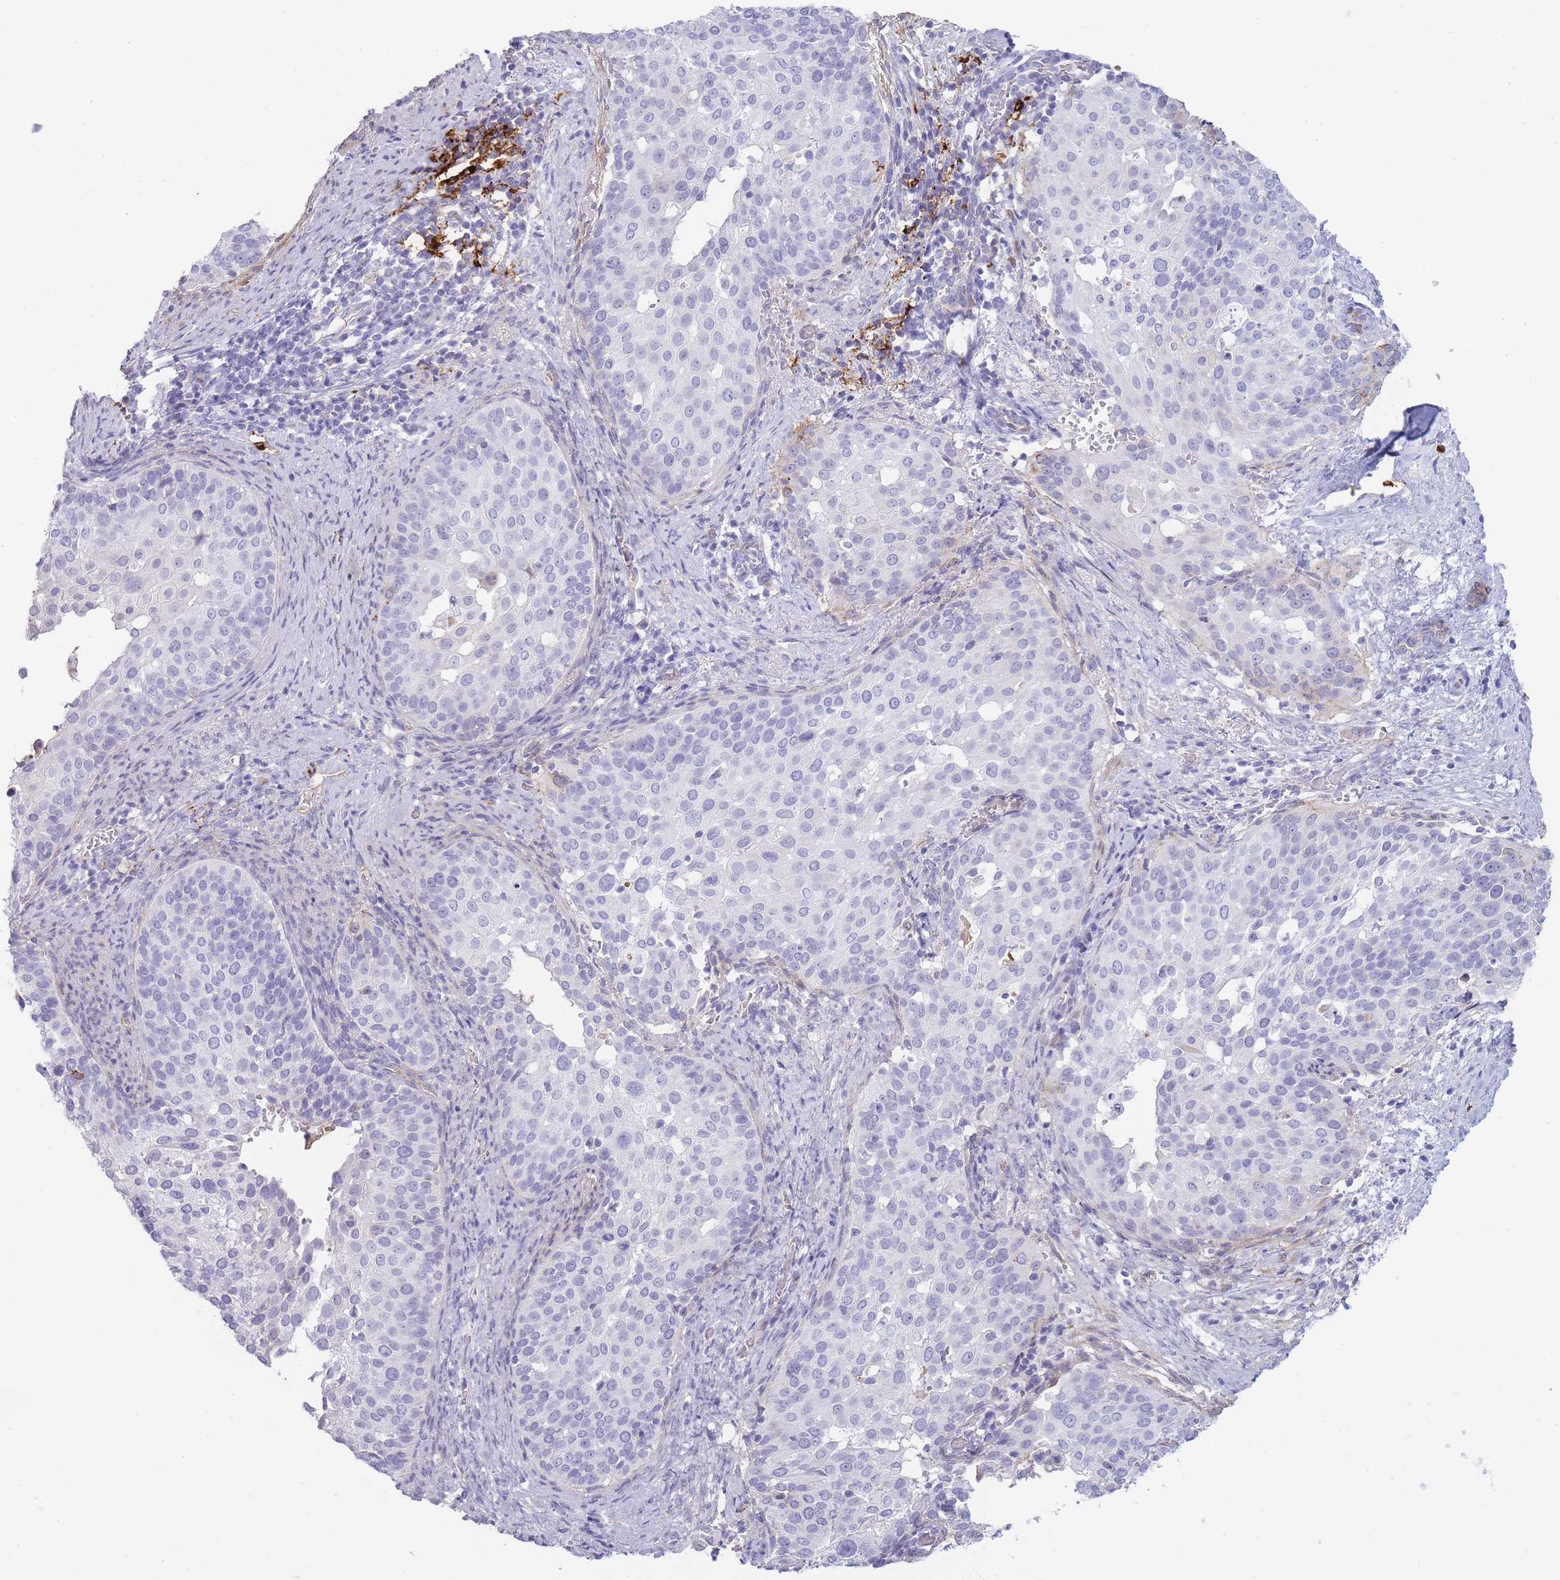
{"staining": {"intensity": "negative", "quantity": "none", "location": "none"}, "tissue": "cervical cancer", "cell_type": "Tumor cells", "image_type": "cancer", "snomed": [{"axis": "morphology", "description": "Squamous cell carcinoma, NOS"}, {"axis": "topography", "description": "Cervix"}], "caption": "Immunohistochemistry micrograph of cervical cancer stained for a protein (brown), which reveals no positivity in tumor cells.", "gene": "UTP14A", "patient": {"sex": "female", "age": 44}}